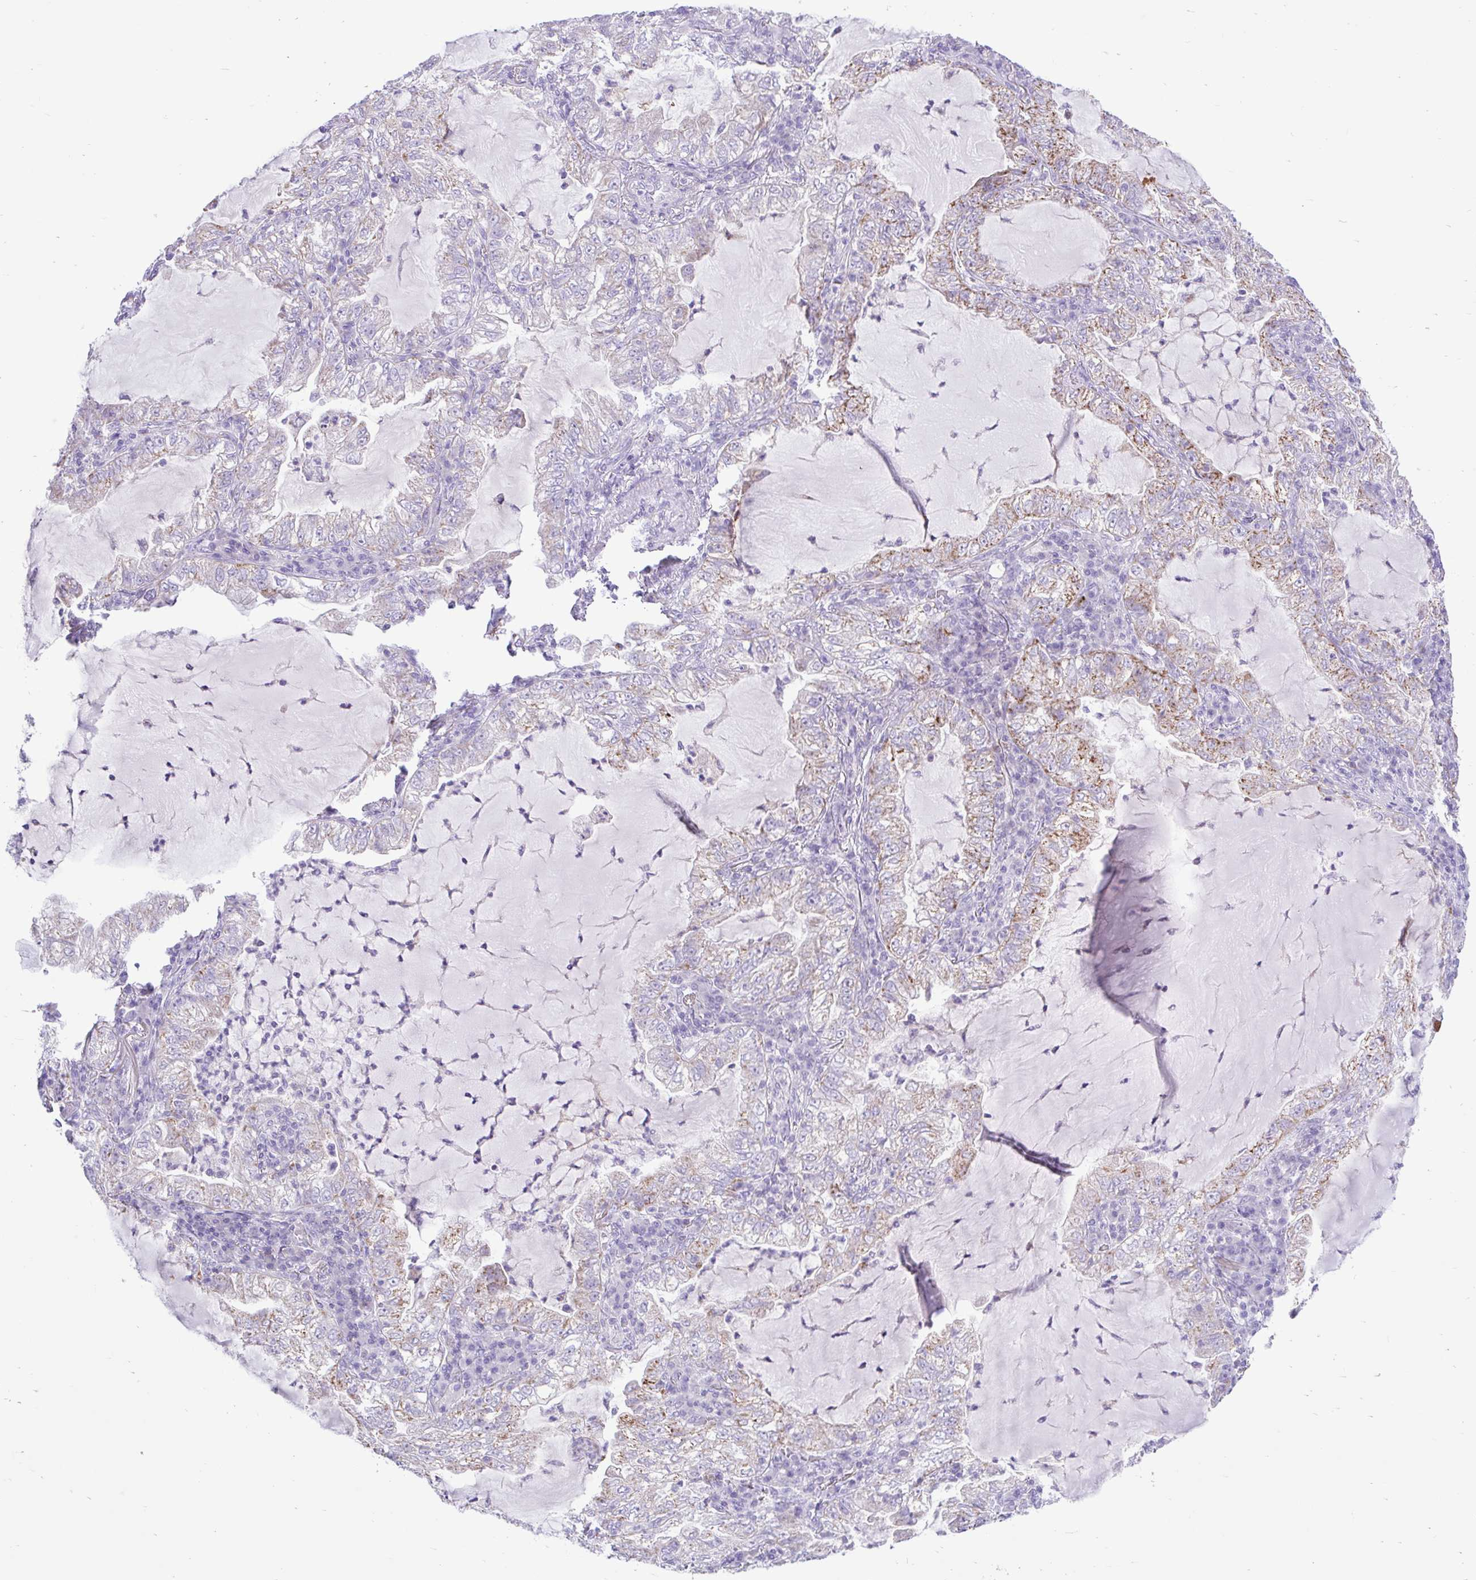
{"staining": {"intensity": "moderate", "quantity": "<25%", "location": "cytoplasmic/membranous"}, "tissue": "lung cancer", "cell_type": "Tumor cells", "image_type": "cancer", "snomed": [{"axis": "morphology", "description": "Adenocarcinoma, NOS"}, {"axis": "topography", "description": "Lung"}], "caption": "This is a histology image of IHC staining of adenocarcinoma (lung), which shows moderate expression in the cytoplasmic/membranous of tumor cells.", "gene": "ZNF101", "patient": {"sex": "female", "age": 73}}